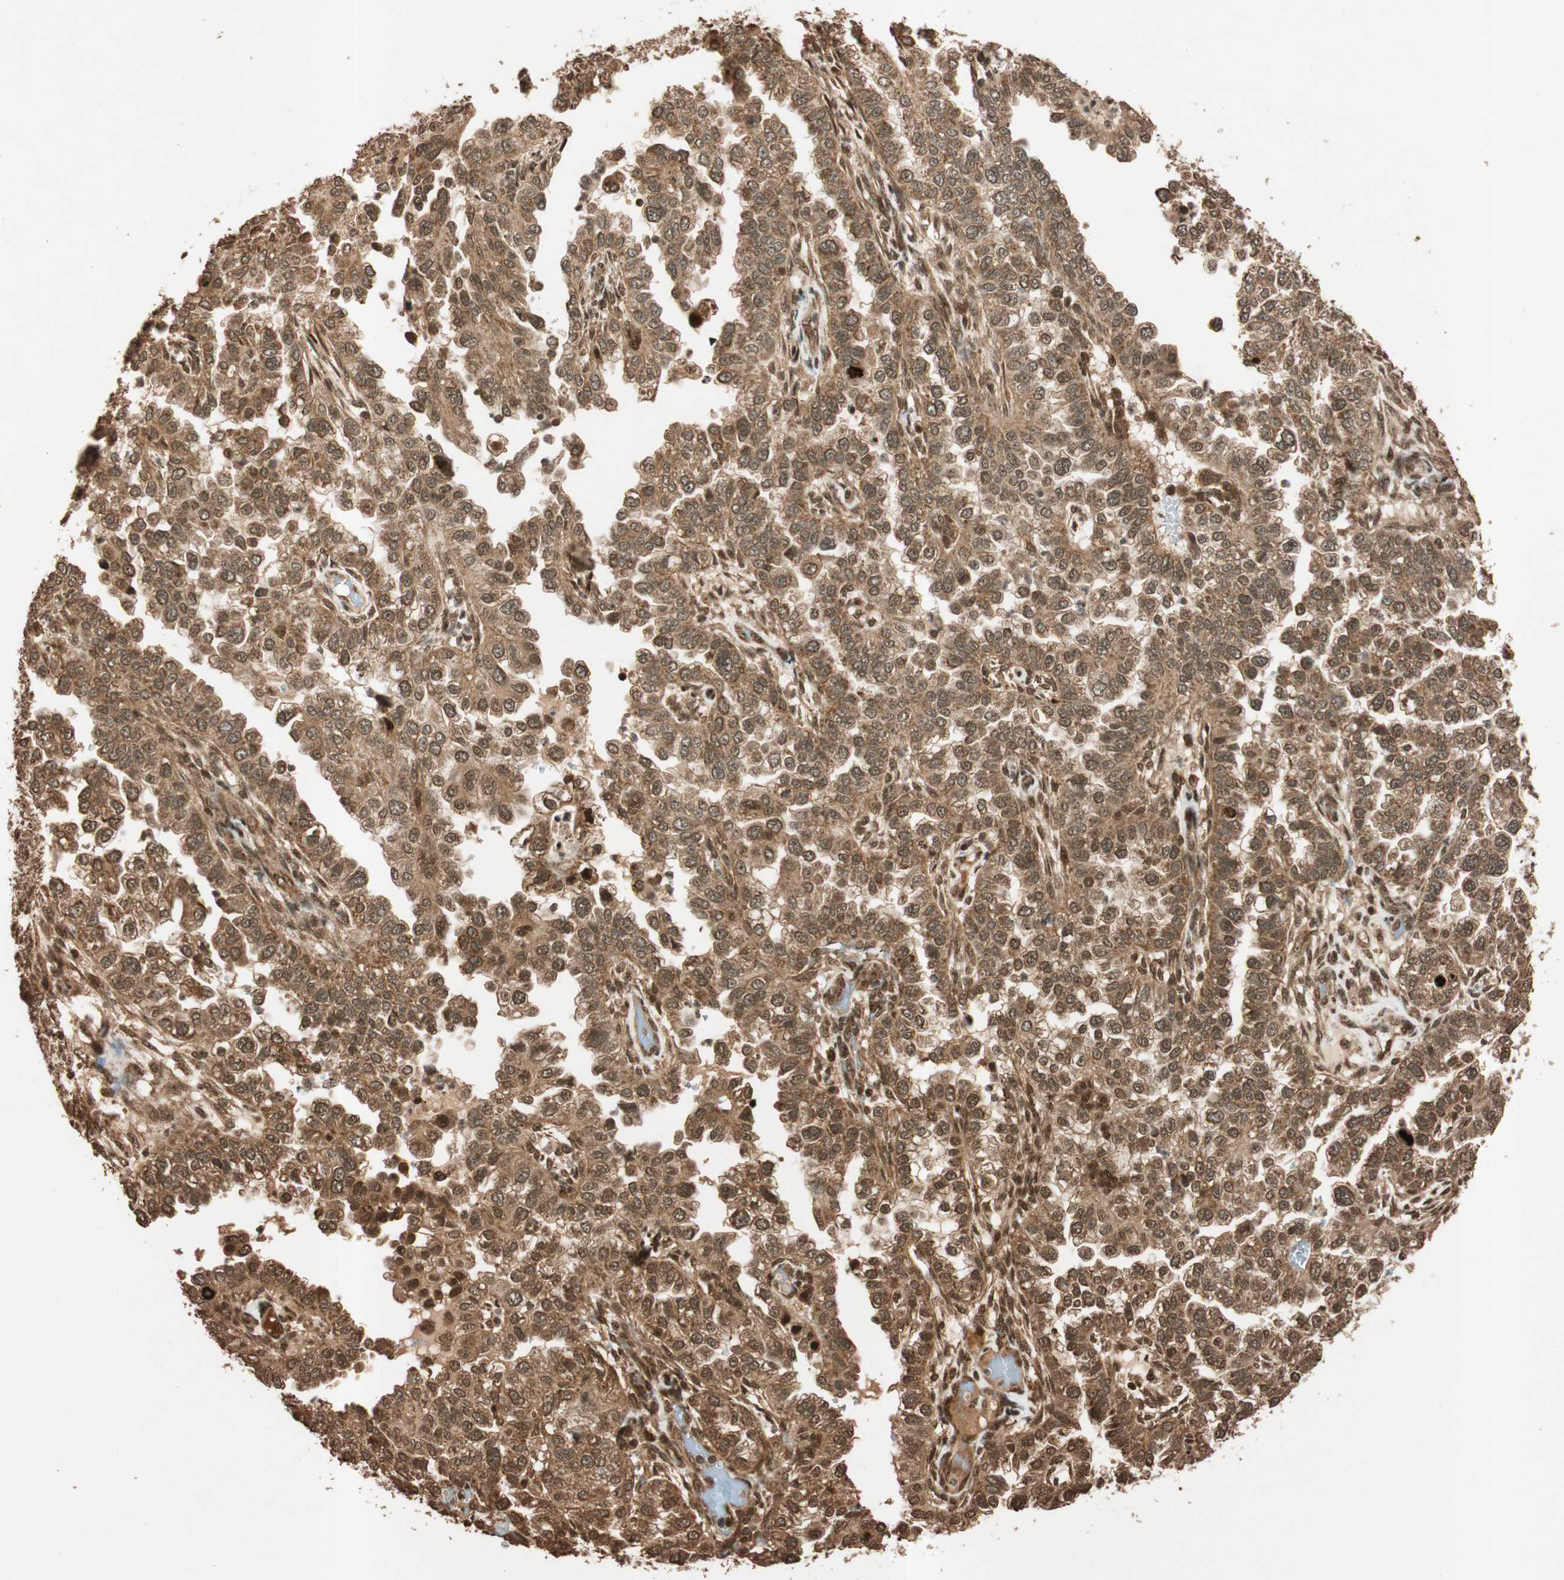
{"staining": {"intensity": "moderate", "quantity": ">75%", "location": "cytoplasmic/membranous,nuclear"}, "tissue": "endometrial cancer", "cell_type": "Tumor cells", "image_type": "cancer", "snomed": [{"axis": "morphology", "description": "Adenocarcinoma, NOS"}, {"axis": "topography", "description": "Endometrium"}], "caption": "An image of human endometrial cancer (adenocarcinoma) stained for a protein displays moderate cytoplasmic/membranous and nuclear brown staining in tumor cells. (DAB (3,3'-diaminobenzidine) IHC, brown staining for protein, blue staining for nuclei).", "gene": "ALKBH5", "patient": {"sex": "female", "age": 85}}